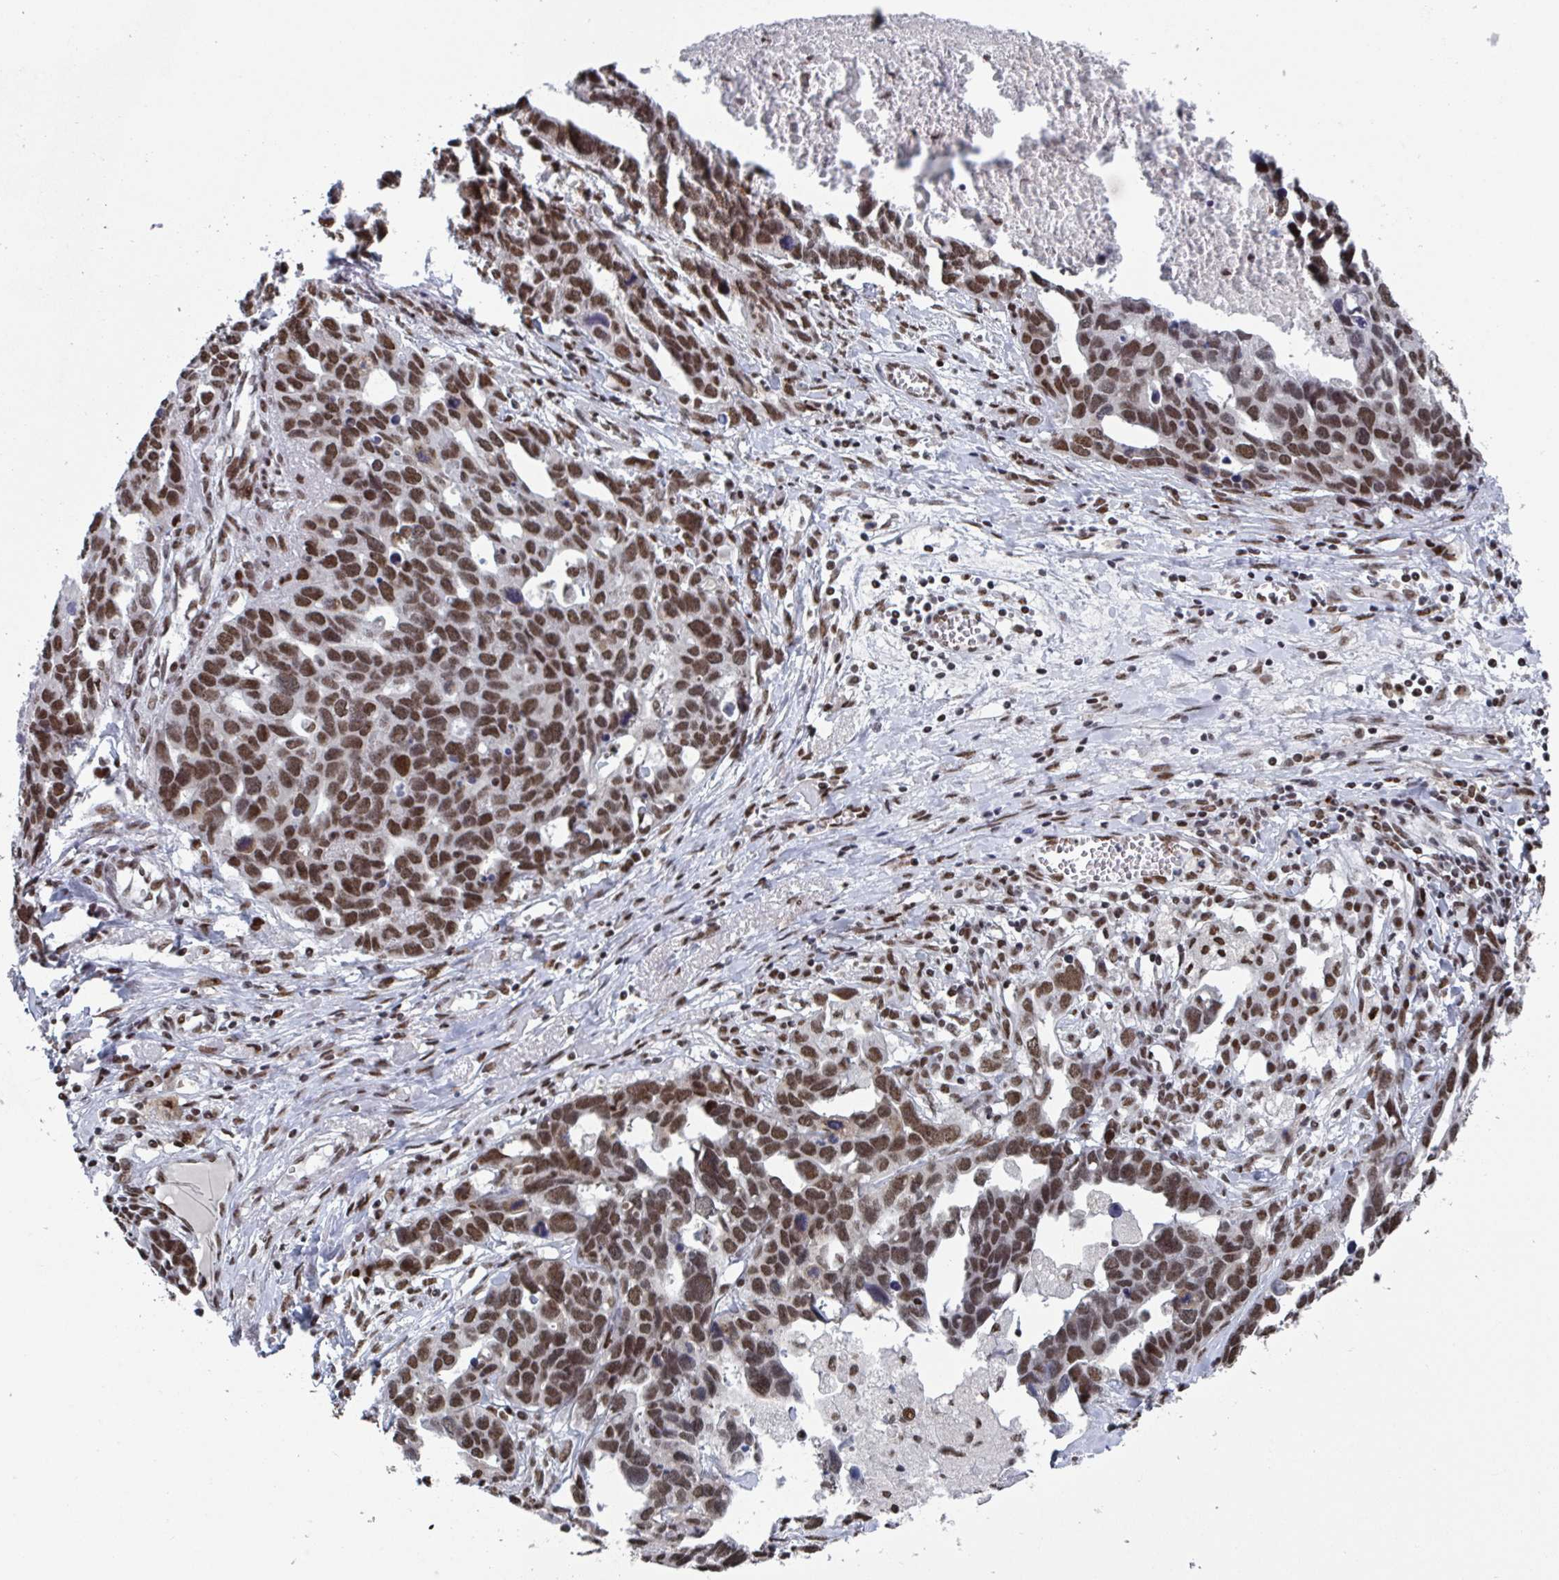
{"staining": {"intensity": "strong", "quantity": ">75%", "location": "nuclear"}, "tissue": "ovarian cancer", "cell_type": "Tumor cells", "image_type": "cancer", "snomed": [{"axis": "morphology", "description": "Cystadenocarcinoma, serous, NOS"}, {"axis": "topography", "description": "Ovary"}], "caption": "Brown immunohistochemical staining in ovarian cancer displays strong nuclear expression in approximately >75% of tumor cells.", "gene": "ZNF607", "patient": {"sex": "female", "age": 54}}